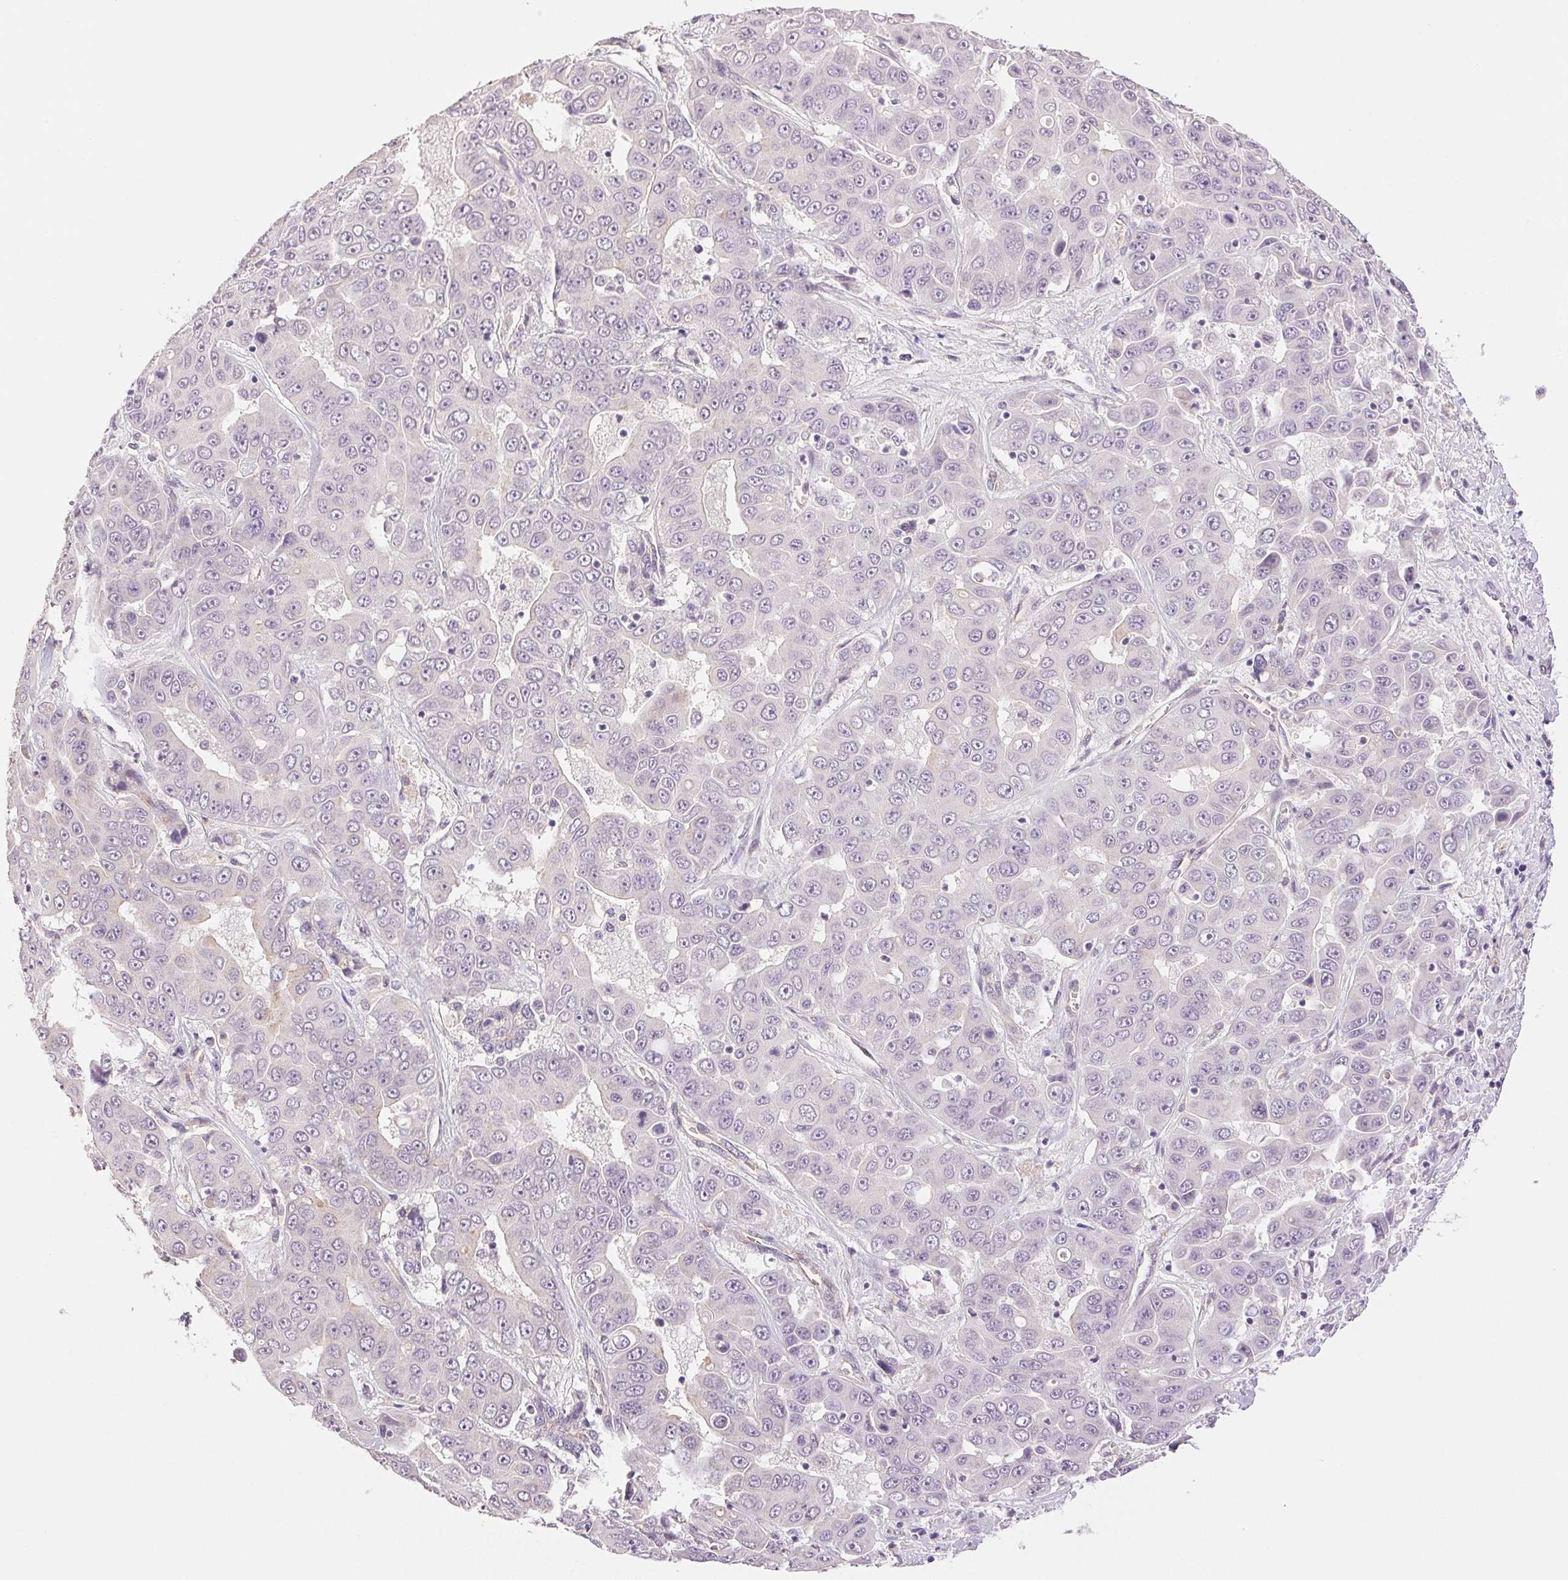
{"staining": {"intensity": "negative", "quantity": "none", "location": "none"}, "tissue": "liver cancer", "cell_type": "Tumor cells", "image_type": "cancer", "snomed": [{"axis": "morphology", "description": "Cholangiocarcinoma"}, {"axis": "topography", "description": "Liver"}], "caption": "Micrograph shows no significant protein staining in tumor cells of cholangiocarcinoma (liver).", "gene": "PLCB1", "patient": {"sex": "female", "age": 52}}